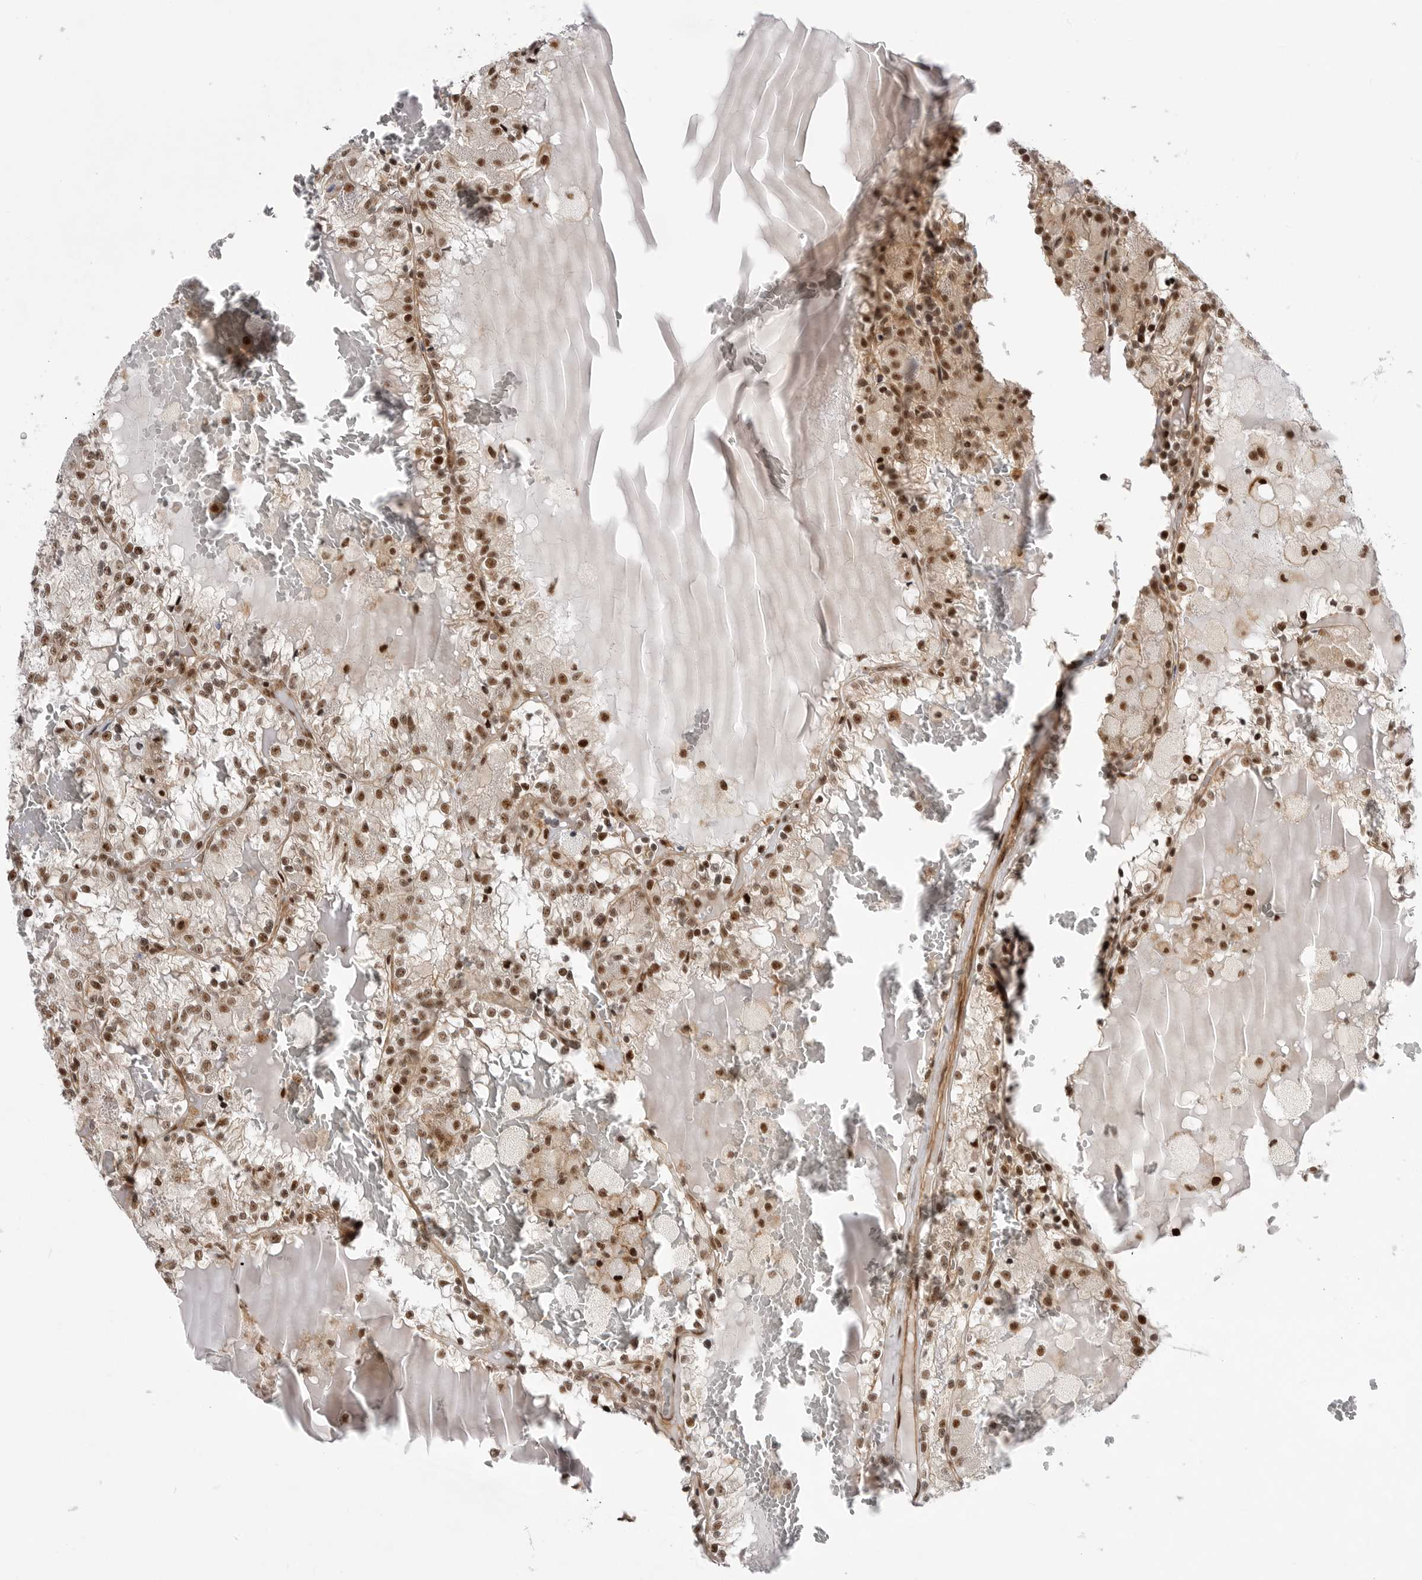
{"staining": {"intensity": "strong", "quantity": ">75%", "location": "nuclear"}, "tissue": "renal cancer", "cell_type": "Tumor cells", "image_type": "cancer", "snomed": [{"axis": "morphology", "description": "Adenocarcinoma, NOS"}, {"axis": "topography", "description": "Kidney"}], "caption": "Approximately >75% of tumor cells in human renal cancer exhibit strong nuclear protein staining as visualized by brown immunohistochemical staining.", "gene": "GPATCH2", "patient": {"sex": "female", "age": 56}}